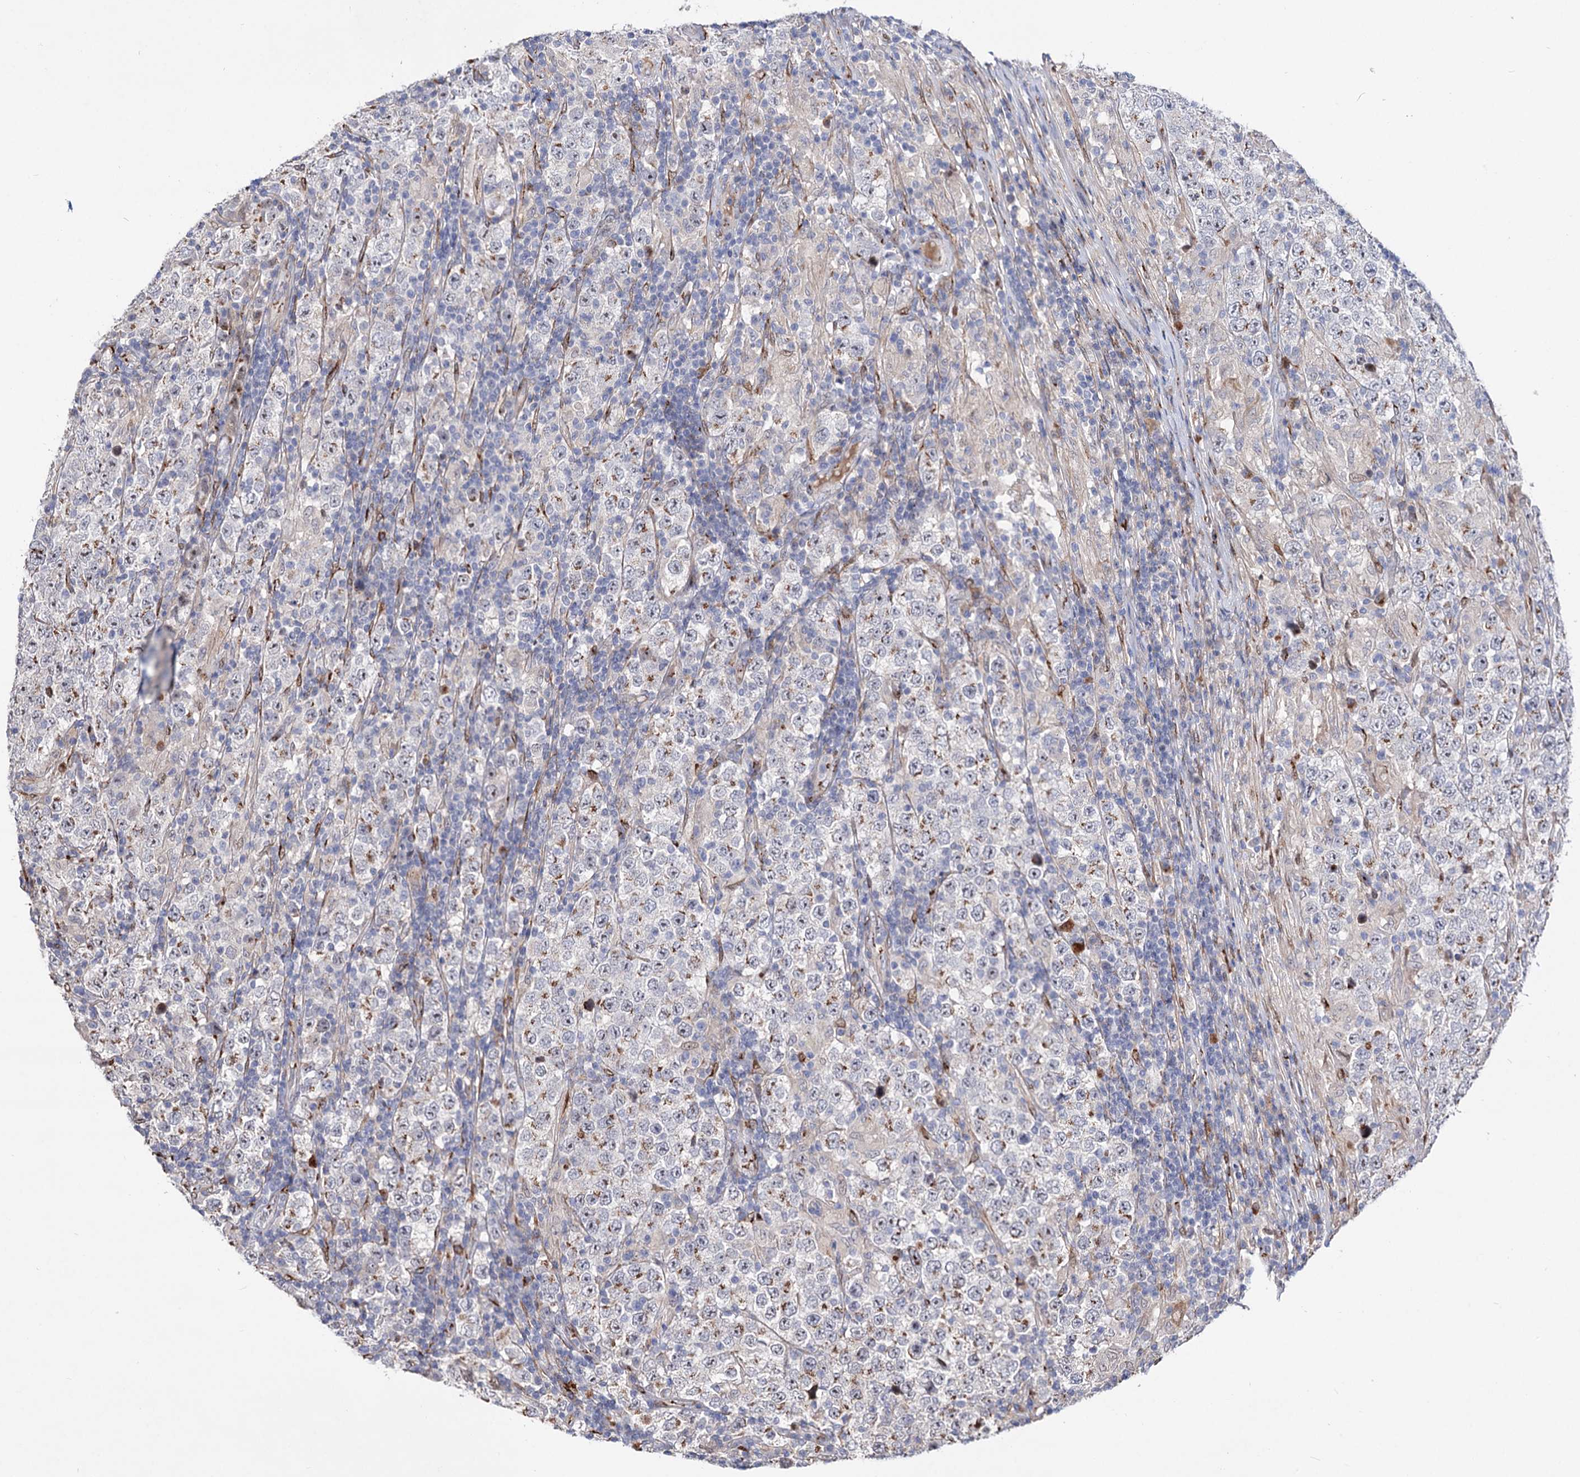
{"staining": {"intensity": "moderate", "quantity": "25%-75%", "location": "cytoplasmic/membranous"}, "tissue": "testis cancer", "cell_type": "Tumor cells", "image_type": "cancer", "snomed": [{"axis": "morphology", "description": "Normal tissue, NOS"}, {"axis": "morphology", "description": "Urothelial carcinoma, High grade"}, {"axis": "morphology", "description": "Seminoma, NOS"}, {"axis": "morphology", "description": "Carcinoma, Embryonal, NOS"}, {"axis": "topography", "description": "Urinary bladder"}, {"axis": "topography", "description": "Testis"}], "caption": "The histopathology image reveals a brown stain indicating the presence of a protein in the cytoplasmic/membranous of tumor cells in testis high-grade urothelial carcinoma. (brown staining indicates protein expression, while blue staining denotes nuclei).", "gene": "C11orf96", "patient": {"sex": "male", "age": 41}}